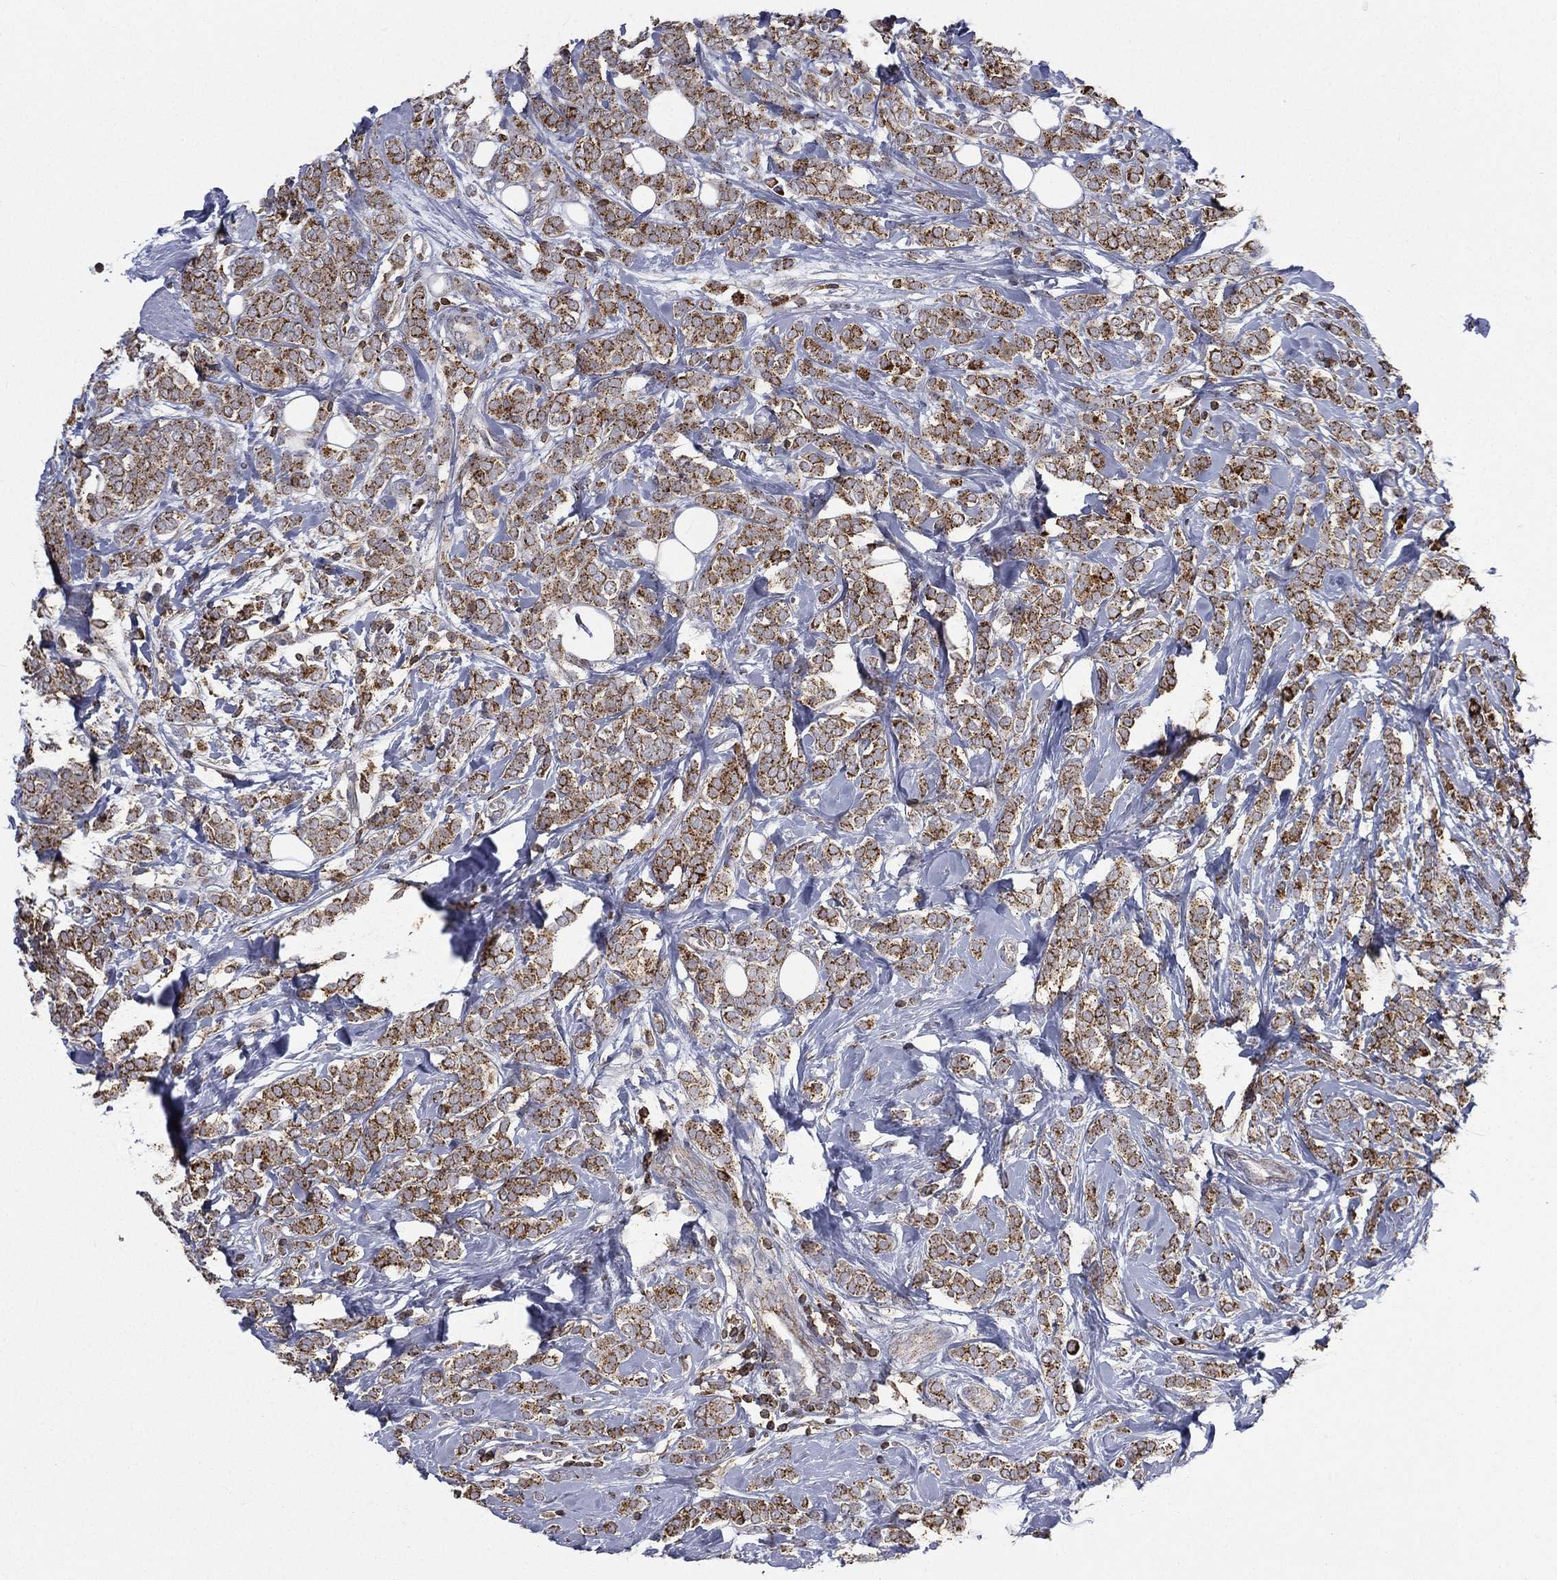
{"staining": {"intensity": "strong", "quantity": "25%-75%", "location": "cytoplasmic/membranous"}, "tissue": "breast cancer", "cell_type": "Tumor cells", "image_type": "cancer", "snomed": [{"axis": "morphology", "description": "Lobular carcinoma"}, {"axis": "topography", "description": "Breast"}], "caption": "Tumor cells exhibit strong cytoplasmic/membranous staining in about 25%-75% of cells in breast cancer (lobular carcinoma).", "gene": "RIN3", "patient": {"sex": "female", "age": 49}}